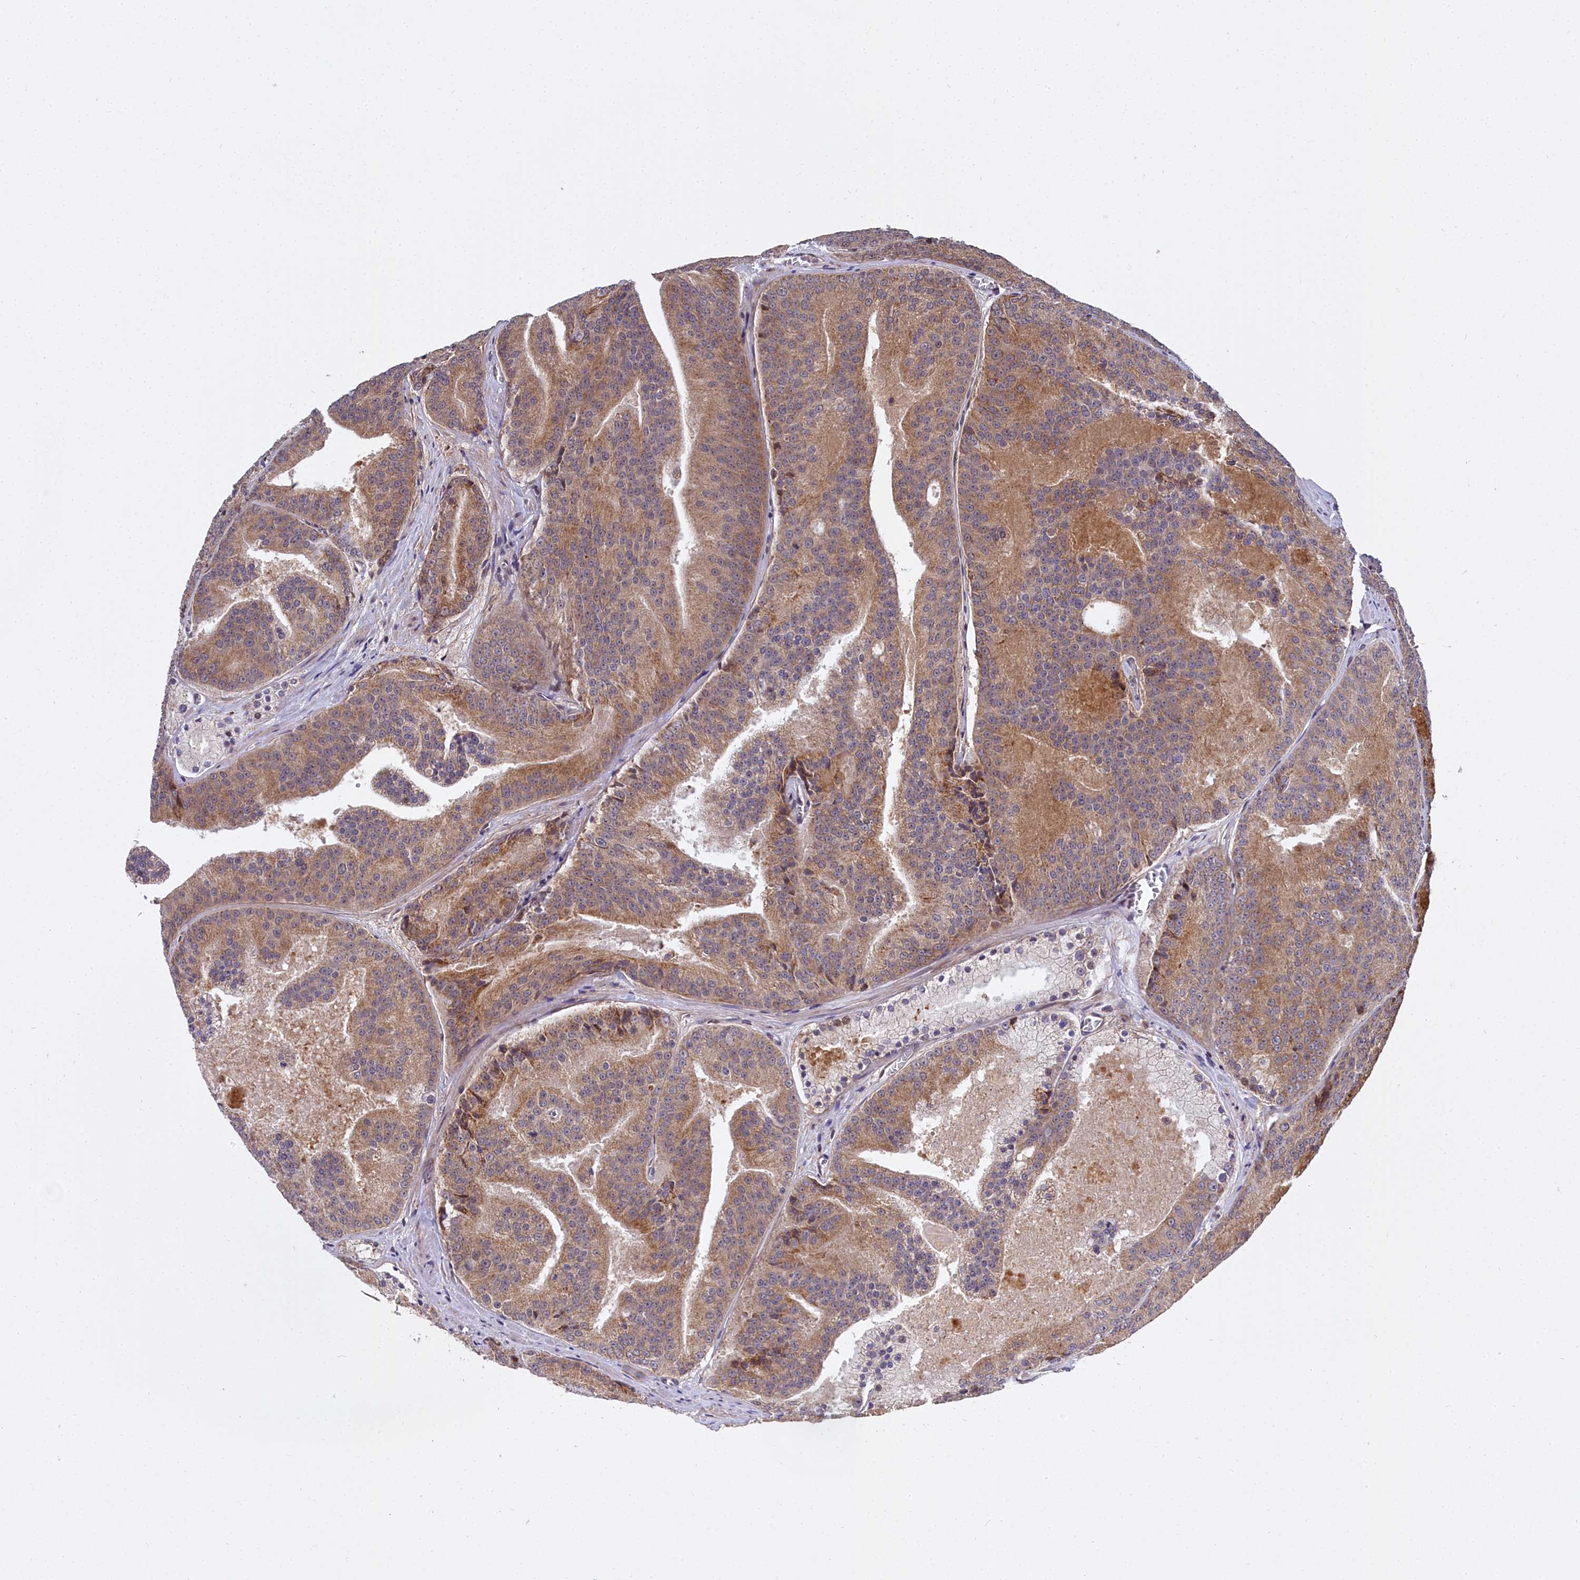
{"staining": {"intensity": "moderate", "quantity": ">75%", "location": "cytoplasmic/membranous"}, "tissue": "prostate cancer", "cell_type": "Tumor cells", "image_type": "cancer", "snomed": [{"axis": "morphology", "description": "Adenocarcinoma, High grade"}, {"axis": "topography", "description": "Prostate"}], "caption": "IHC image of human prostate cancer stained for a protein (brown), which displays medium levels of moderate cytoplasmic/membranous expression in approximately >75% of tumor cells.", "gene": "MRPS11", "patient": {"sex": "male", "age": 61}}